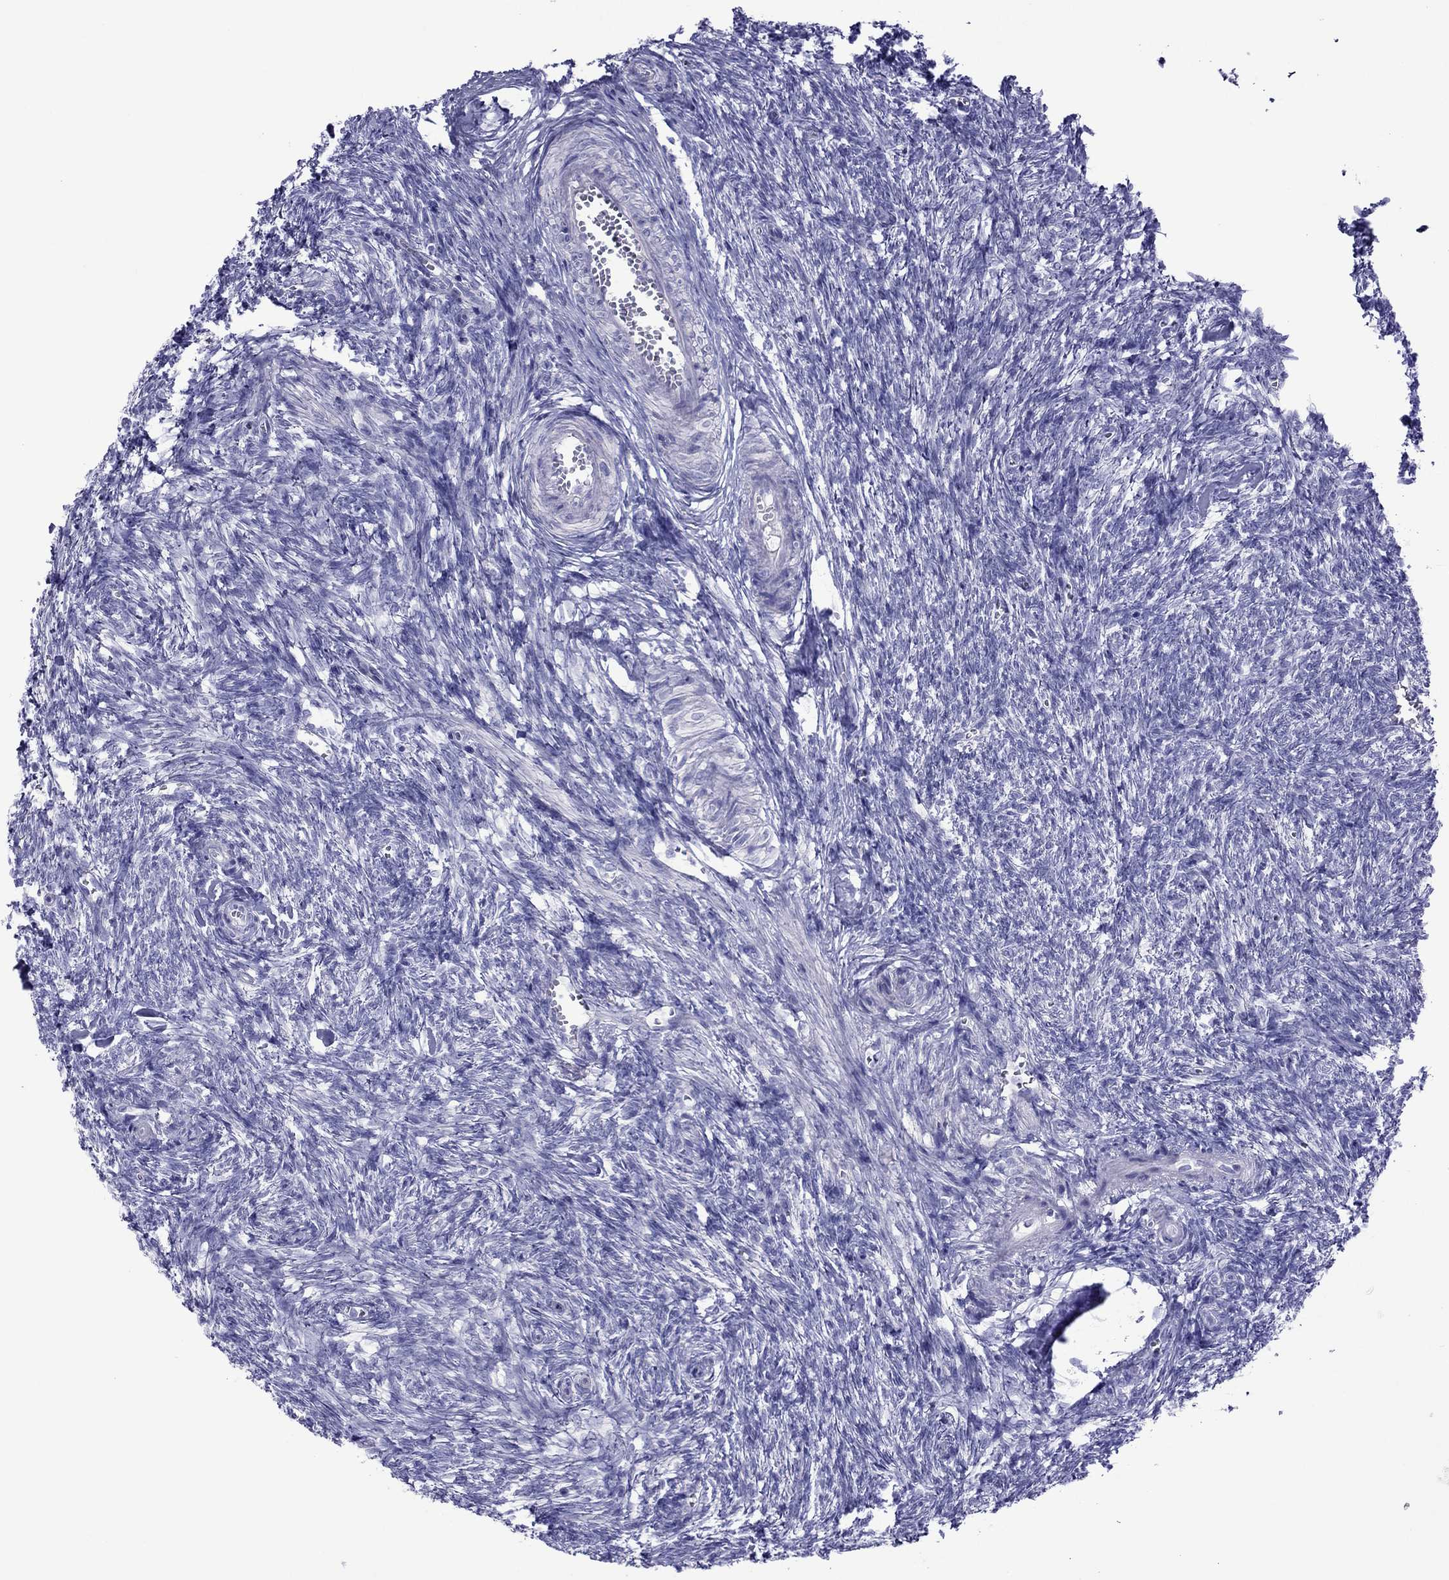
{"staining": {"intensity": "negative", "quantity": "none", "location": "none"}, "tissue": "ovary", "cell_type": "Follicle cells", "image_type": "normal", "snomed": [{"axis": "morphology", "description": "Normal tissue, NOS"}, {"axis": "topography", "description": "Ovary"}], "caption": "The micrograph exhibits no significant expression in follicle cells of ovary.", "gene": "PCDHA6", "patient": {"sex": "female", "age": 43}}